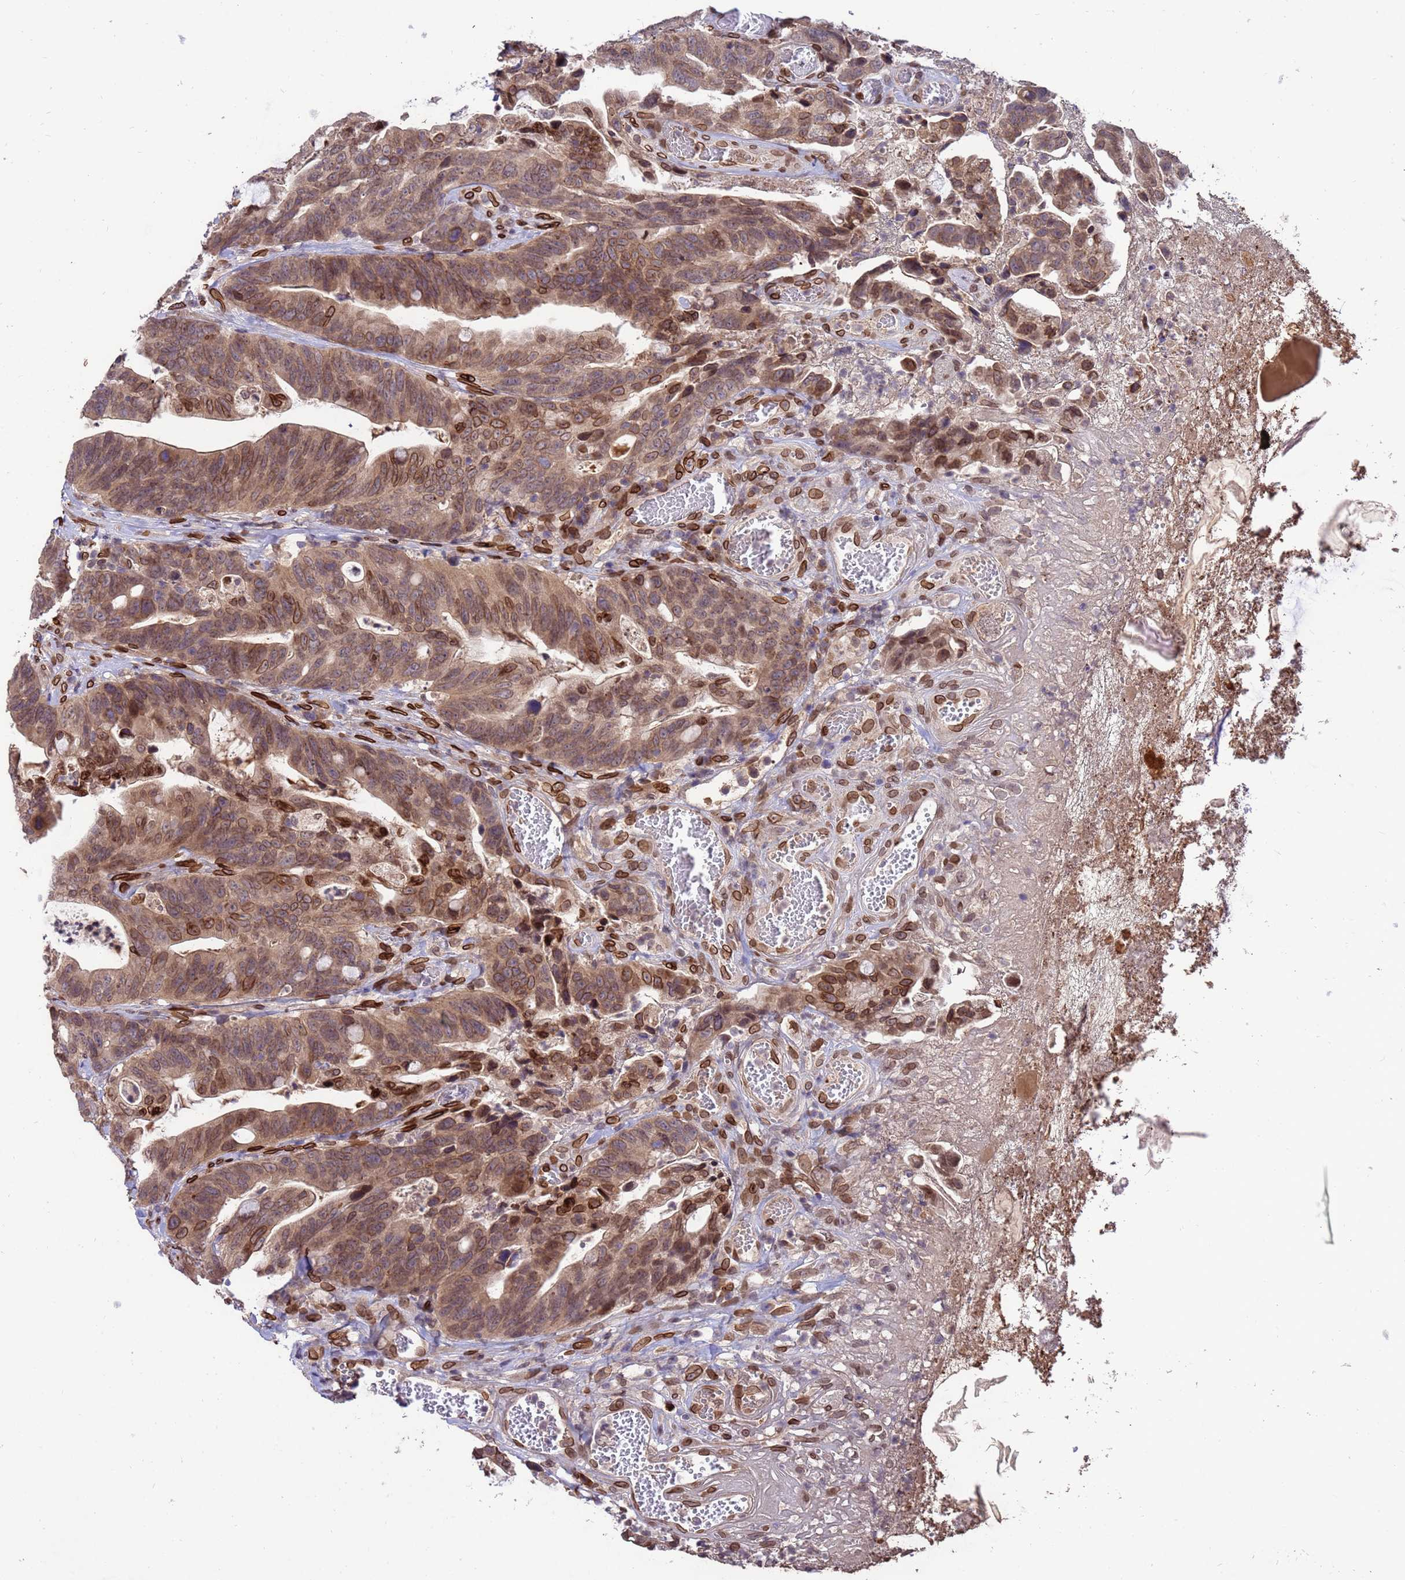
{"staining": {"intensity": "moderate", "quantity": ">75%", "location": "cytoplasmic/membranous,nuclear"}, "tissue": "colorectal cancer", "cell_type": "Tumor cells", "image_type": "cancer", "snomed": [{"axis": "morphology", "description": "Adenocarcinoma, NOS"}, {"axis": "topography", "description": "Colon"}], "caption": "Immunohistochemistry photomicrograph of neoplastic tissue: human adenocarcinoma (colorectal) stained using IHC displays medium levels of moderate protein expression localized specifically in the cytoplasmic/membranous and nuclear of tumor cells, appearing as a cytoplasmic/membranous and nuclear brown color.", "gene": "GPR135", "patient": {"sex": "female", "age": 82}}